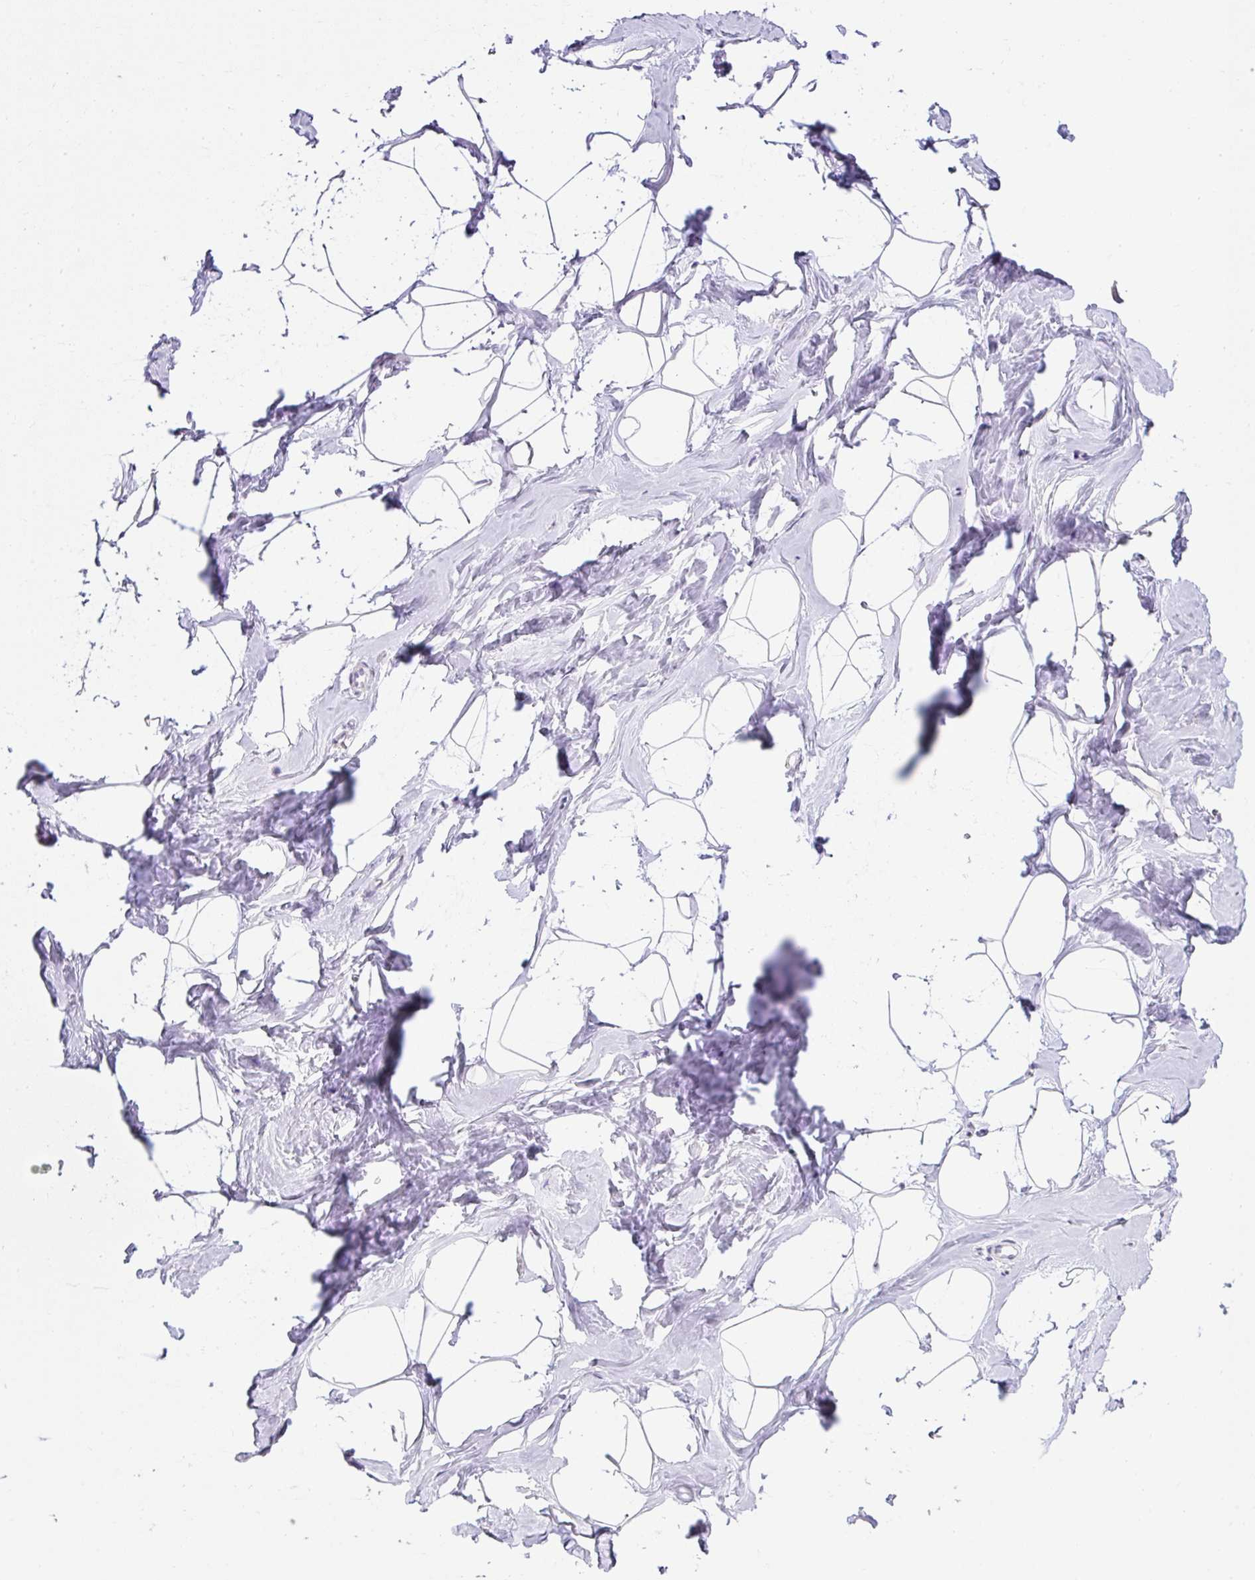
{"staining": {"intensity": "negative", "quantity": "none", "location": "none"}, "tissue": "breast", "cell_type": "Adipocytes", "image_type": "normal", "snomed": [{"axis": "morphology", "description": "Normal tissue, NOS"}, {"axis": "topography", "description": "Breast"}], "caption": "The micrograph demonstrates no significant positivity in adipocytes of breast. (DAB immunohistochemistry (IHC) with hematoxylin counter stain).", "gene": "C2CD4C", "patient": {"sex": "female", "age": 32}}